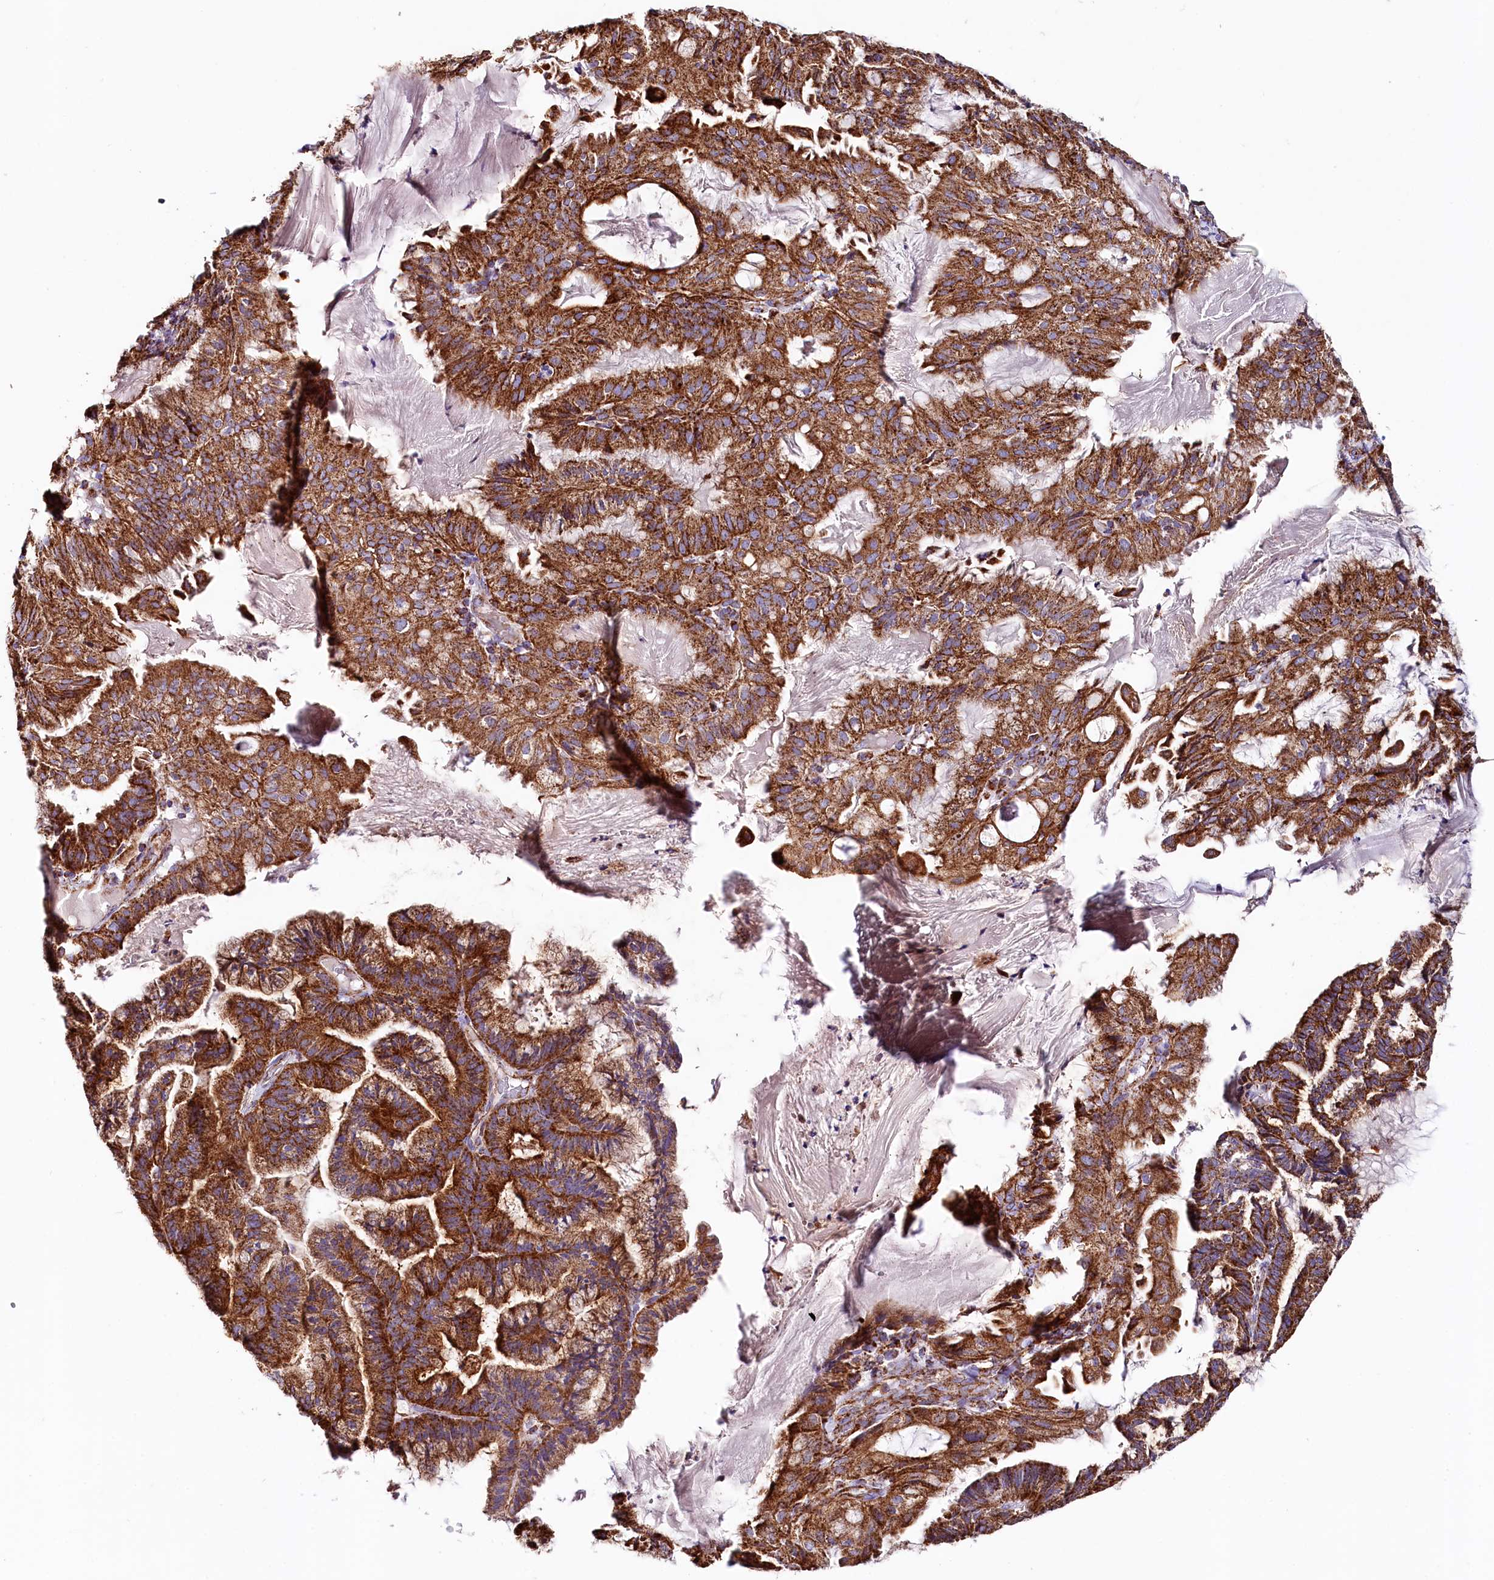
{"staining": {"intensity": "strong", "quantity": ">75%", "location": "cytoplasmic/membranous"}, "tissue": "endometrial cancer", "cell_type": "Tumor cells", "image_type": "cancer", "snomed": [{"axis": "morphology", "description": "Adenocarcinoma, NOS"}, {"axis": "topography", "description": "Endometrium"}], "caption": "Immunohistochemistry histopathology image of human endometrial cancer stained for a protein (brown), which reveals high levels of strong cytoplasmic/membranous positivity in approximately >75% of tumor cells.", "gene": "APLP2", "patient": {"sex": "female", "age": 86}}